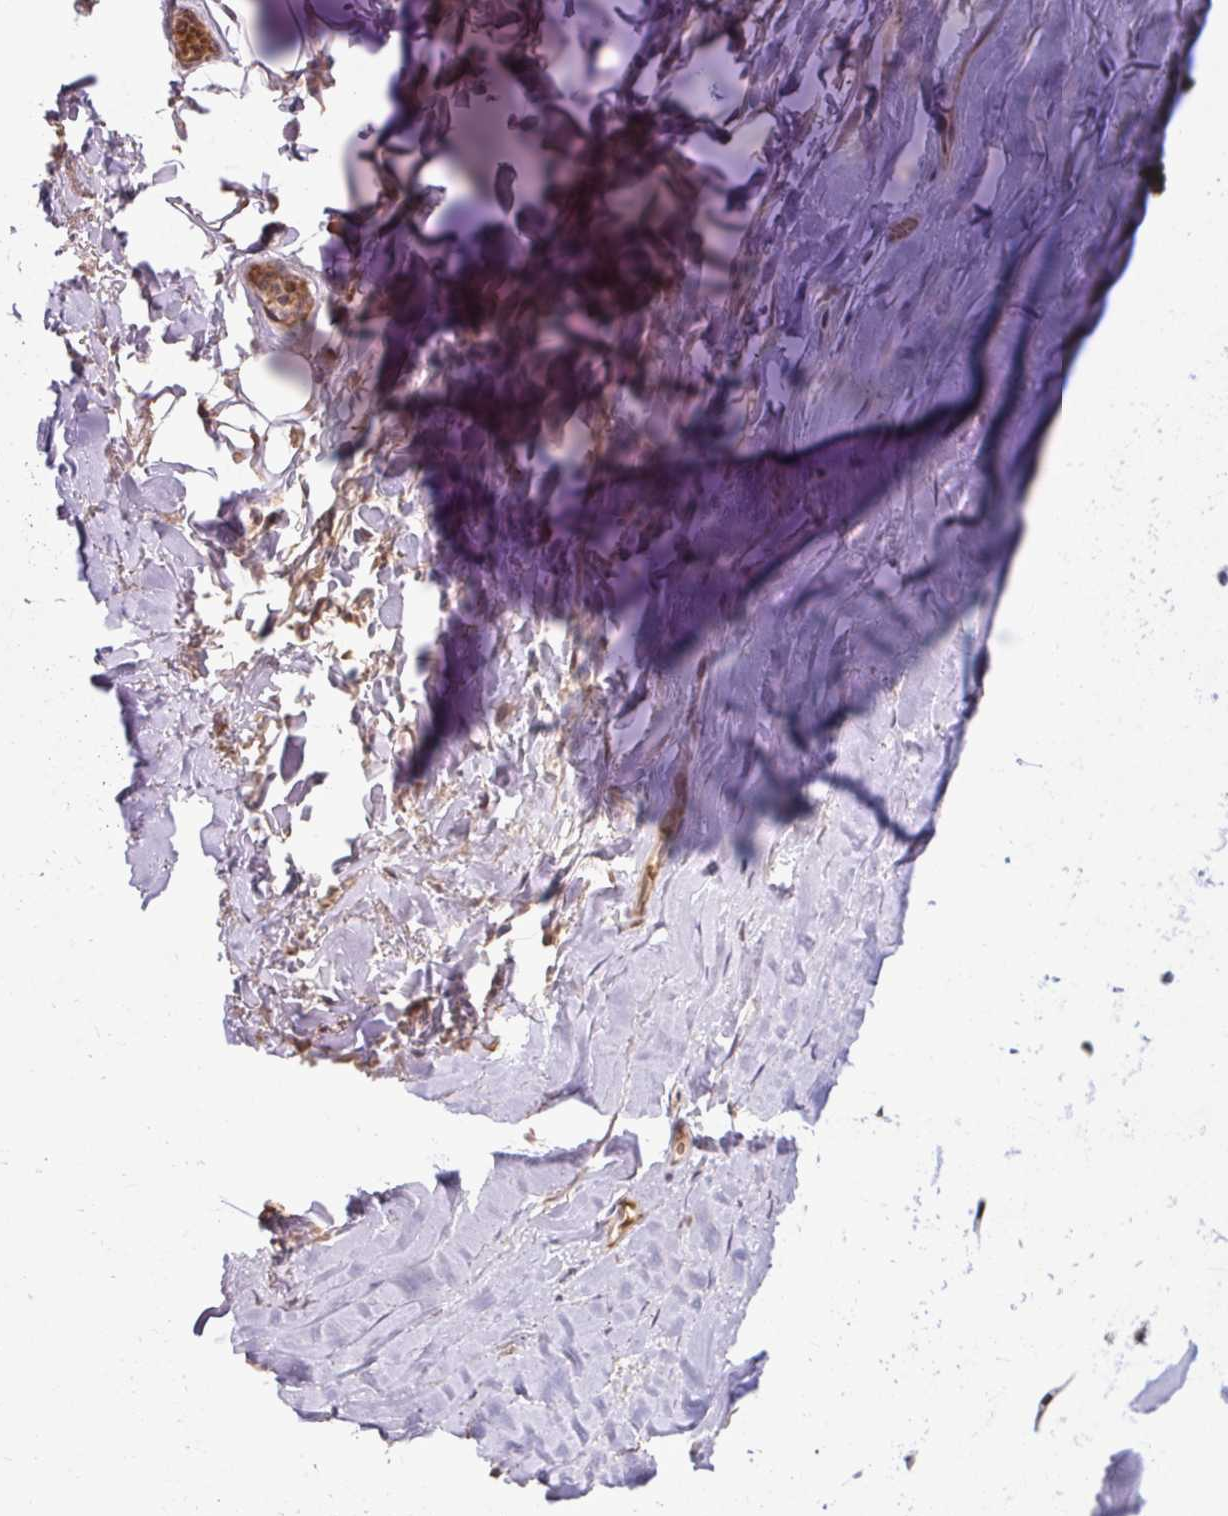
{"staining": {"intensity": "negative", "quantity": "none", "location": "none"}, "tissue": "adipose tissue", "cell_type": "Adipocytes", "image_type": "normal", "snomed": [{"axis": "morphology", "description": "Normal tissue, NOS"}, {"axis": "topography", "description": "Cartilage tissue"}, {"axis": "topography", "description": "Nasopharynx"}, {"axis": "topography", "description": "Thyroid gland"}], "caption": "An IHC micrograph of unremarkable adipose tissue is shown. There is no staining in adipocytes of adipose tissue.", "gene": "ZSCAN9", "patient": {"sex": "male", "age": 63}}